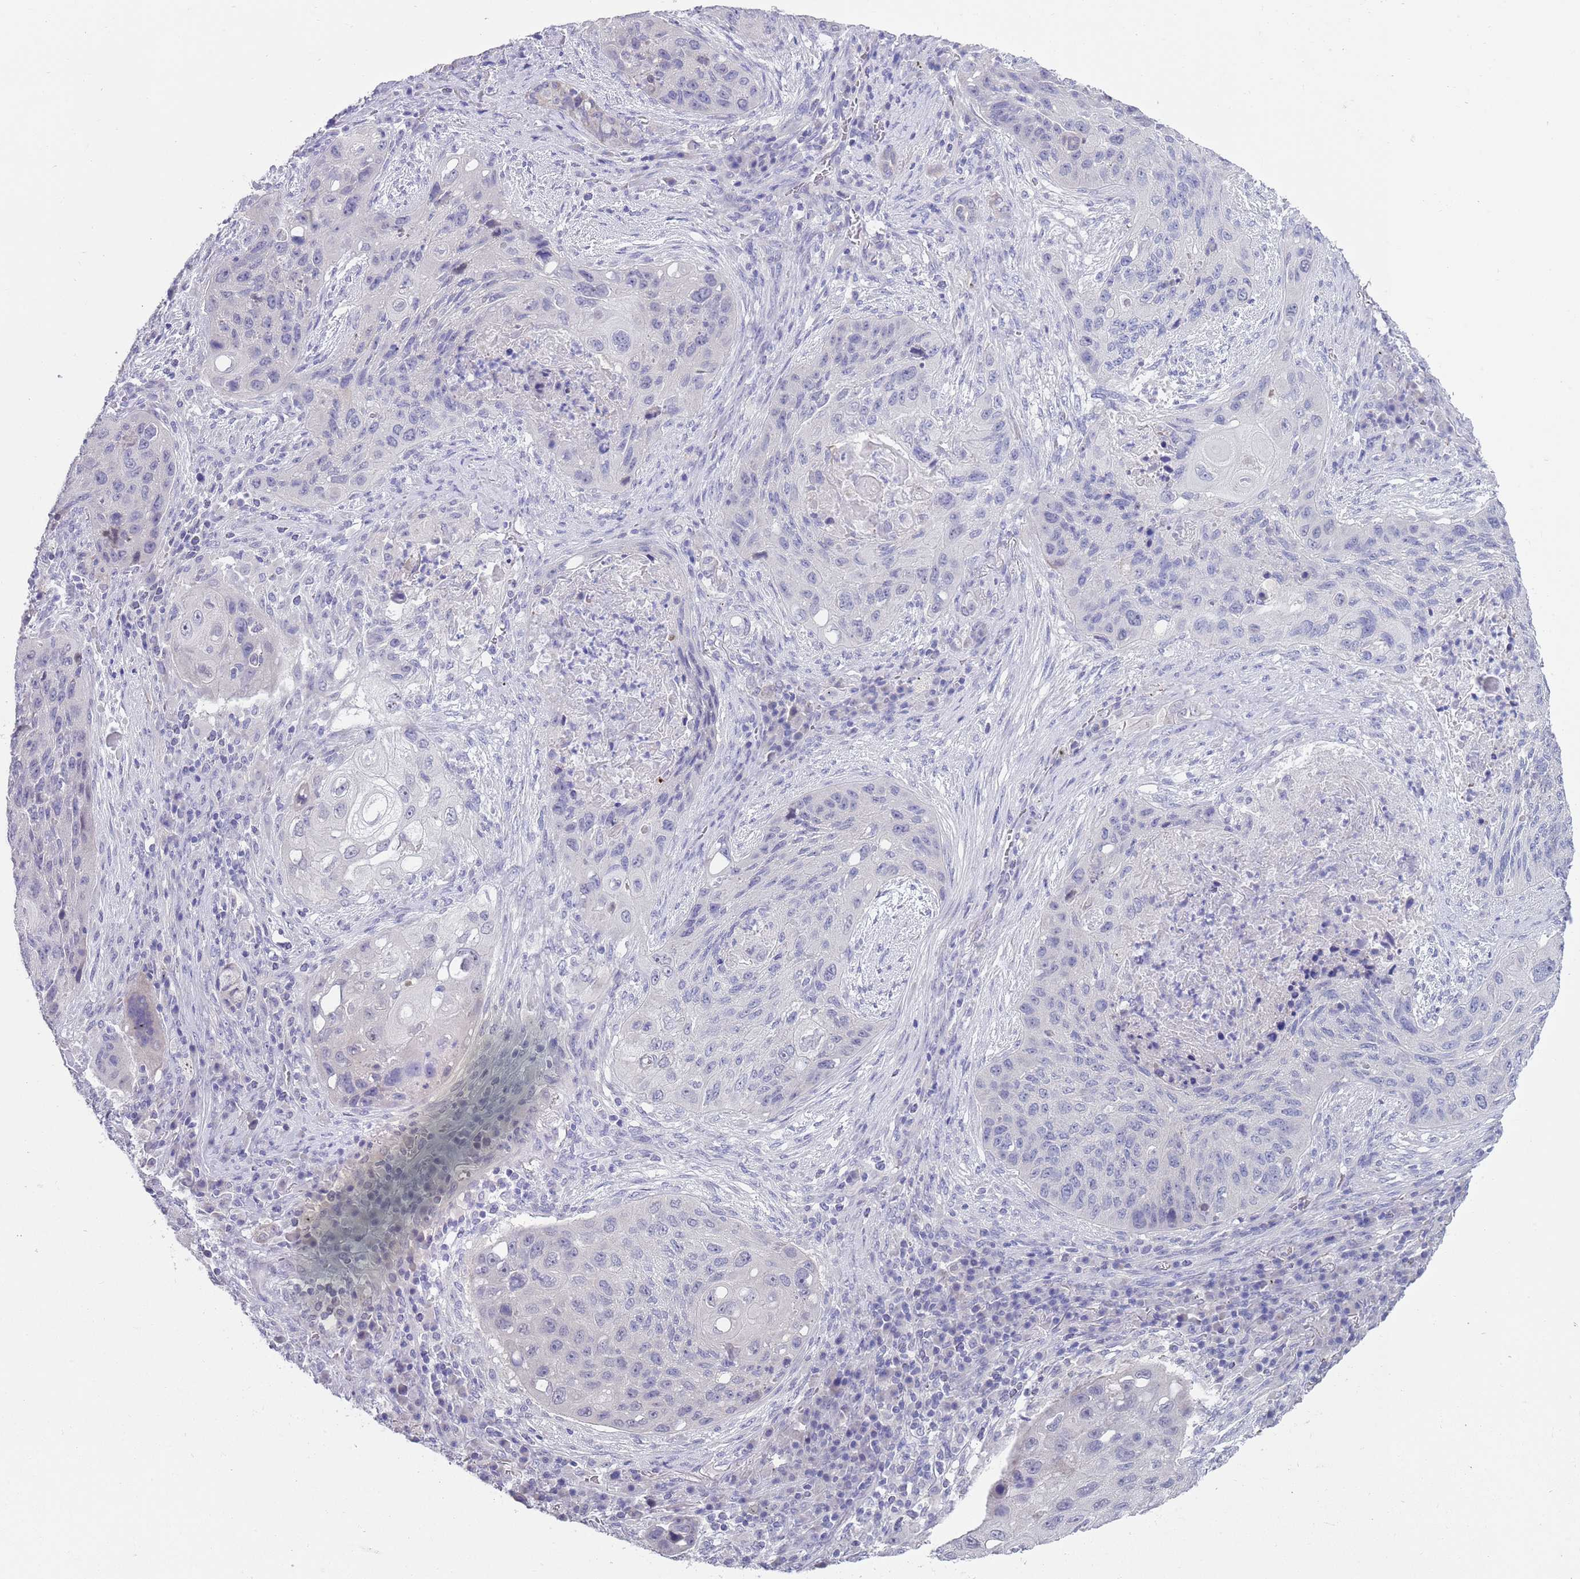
{"staining": {"intensity": "negative", "quantity": "none", "location": "none"}, "tissue": "lung cancer", "cell_type": "Tumor cells", "image_type": "cancer", "snomed": [{"axis": "morphology", "description": "Squamous cell carcinoma, NOS"}, {"axis": "topography", "description": "Lung"}], "caption": "Immunohistochemical staining of squamous cell carcinoma (lung) demonstrates no significant staining in tumor cells. (DAB immunohistochemistry with hematoxylin counter stain).", "gene": "SPIRE2", "patient": {"sex": "female", "age": 63}}